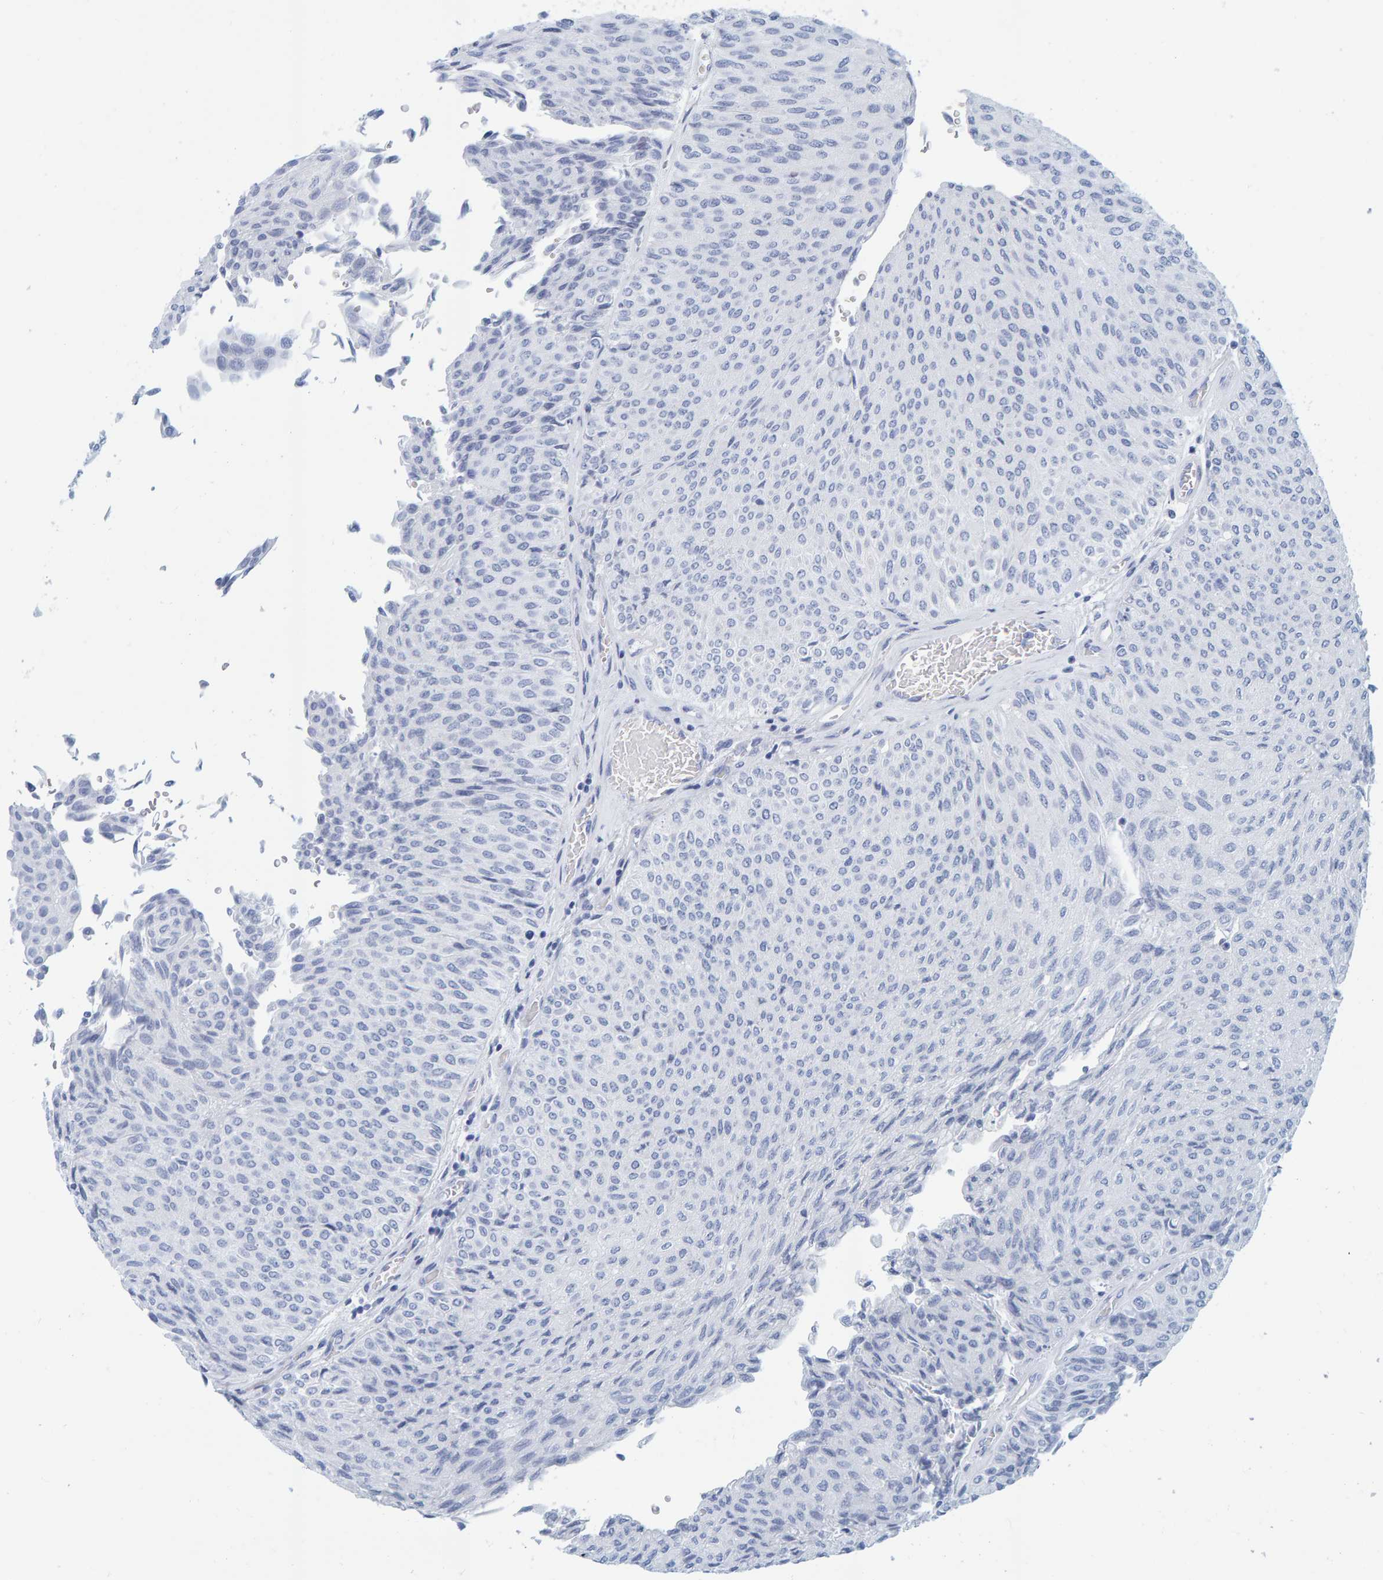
{"staining": {"intensity": "negative", "quantity": "none", "location": "none"}, "tissue": "urothelial cancer", "cell_type": "Tumor cells", "image_type": "cancer", "snomed": [{"axis": "morphology", "description": "Urothelial carcinoma, Low grade"}, {"axis": "topography", "description": "Urinary bladder"}], "caption": "Immunohistochemical staining of urothelial cancer reveals no significant staining in tumor cells.", "gene": "SFTPC", "patient": {"sex": "male", "age": 78}}